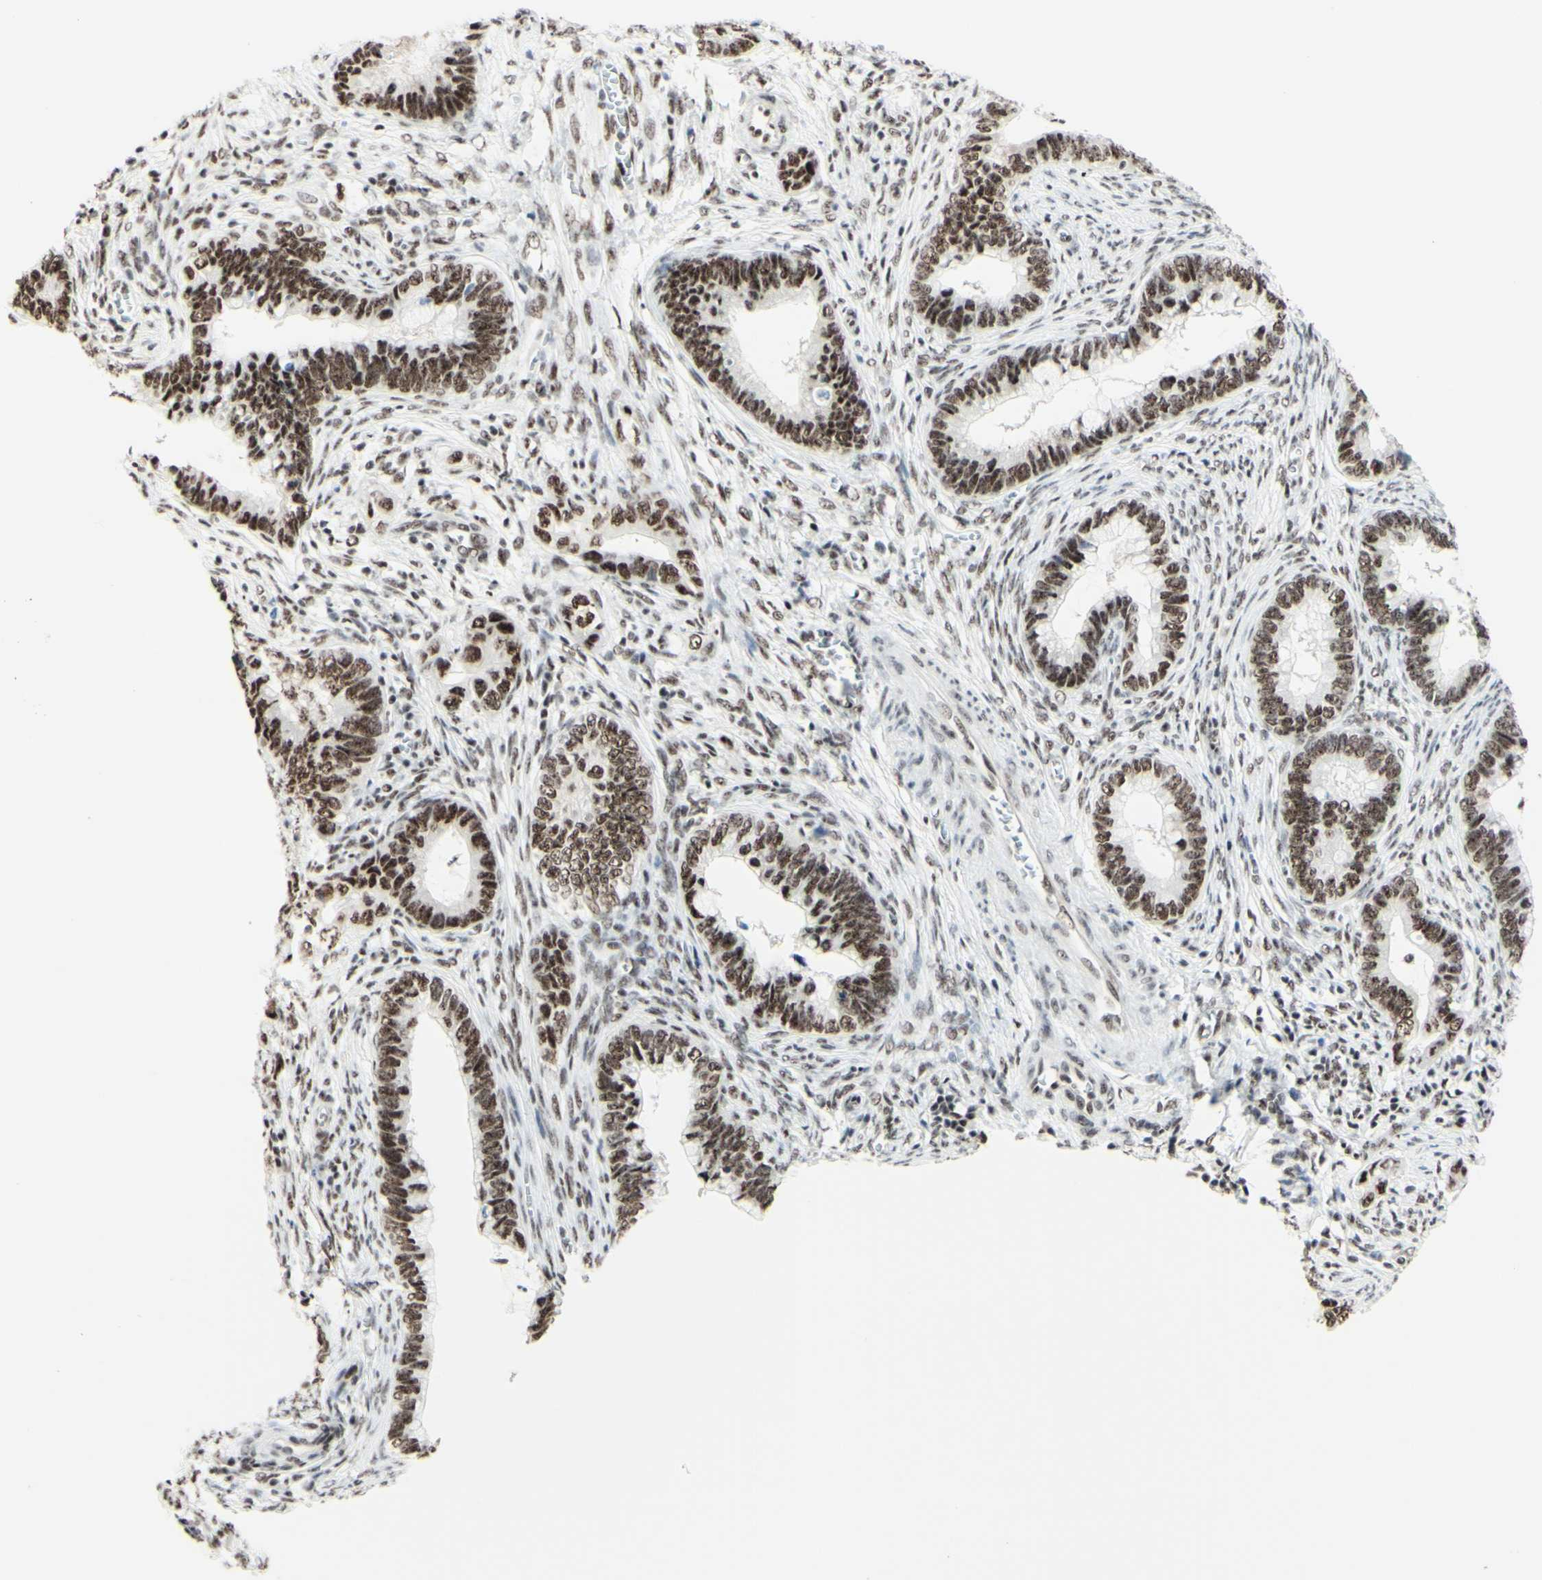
{"staining": {"intensity": "weak", "quantity": ">75%", "location": "nuclear"}, "tissue": "cervical cancer", "cell_type": "Tumor cells", "image_type": "cancer", "snomed": [{"axis": "morphology", "description": "Adenocarcinoma, NOS"}, {"axis": "topography", "description": "Cervix"}], "caption": "IHC (DAB) staining of human cervical cancer demonstrates weak nuclear protein staining in approximately >75% of tumor cells.", "gene": "WTAP", "patient": {"sex": "female", "age": 44}}